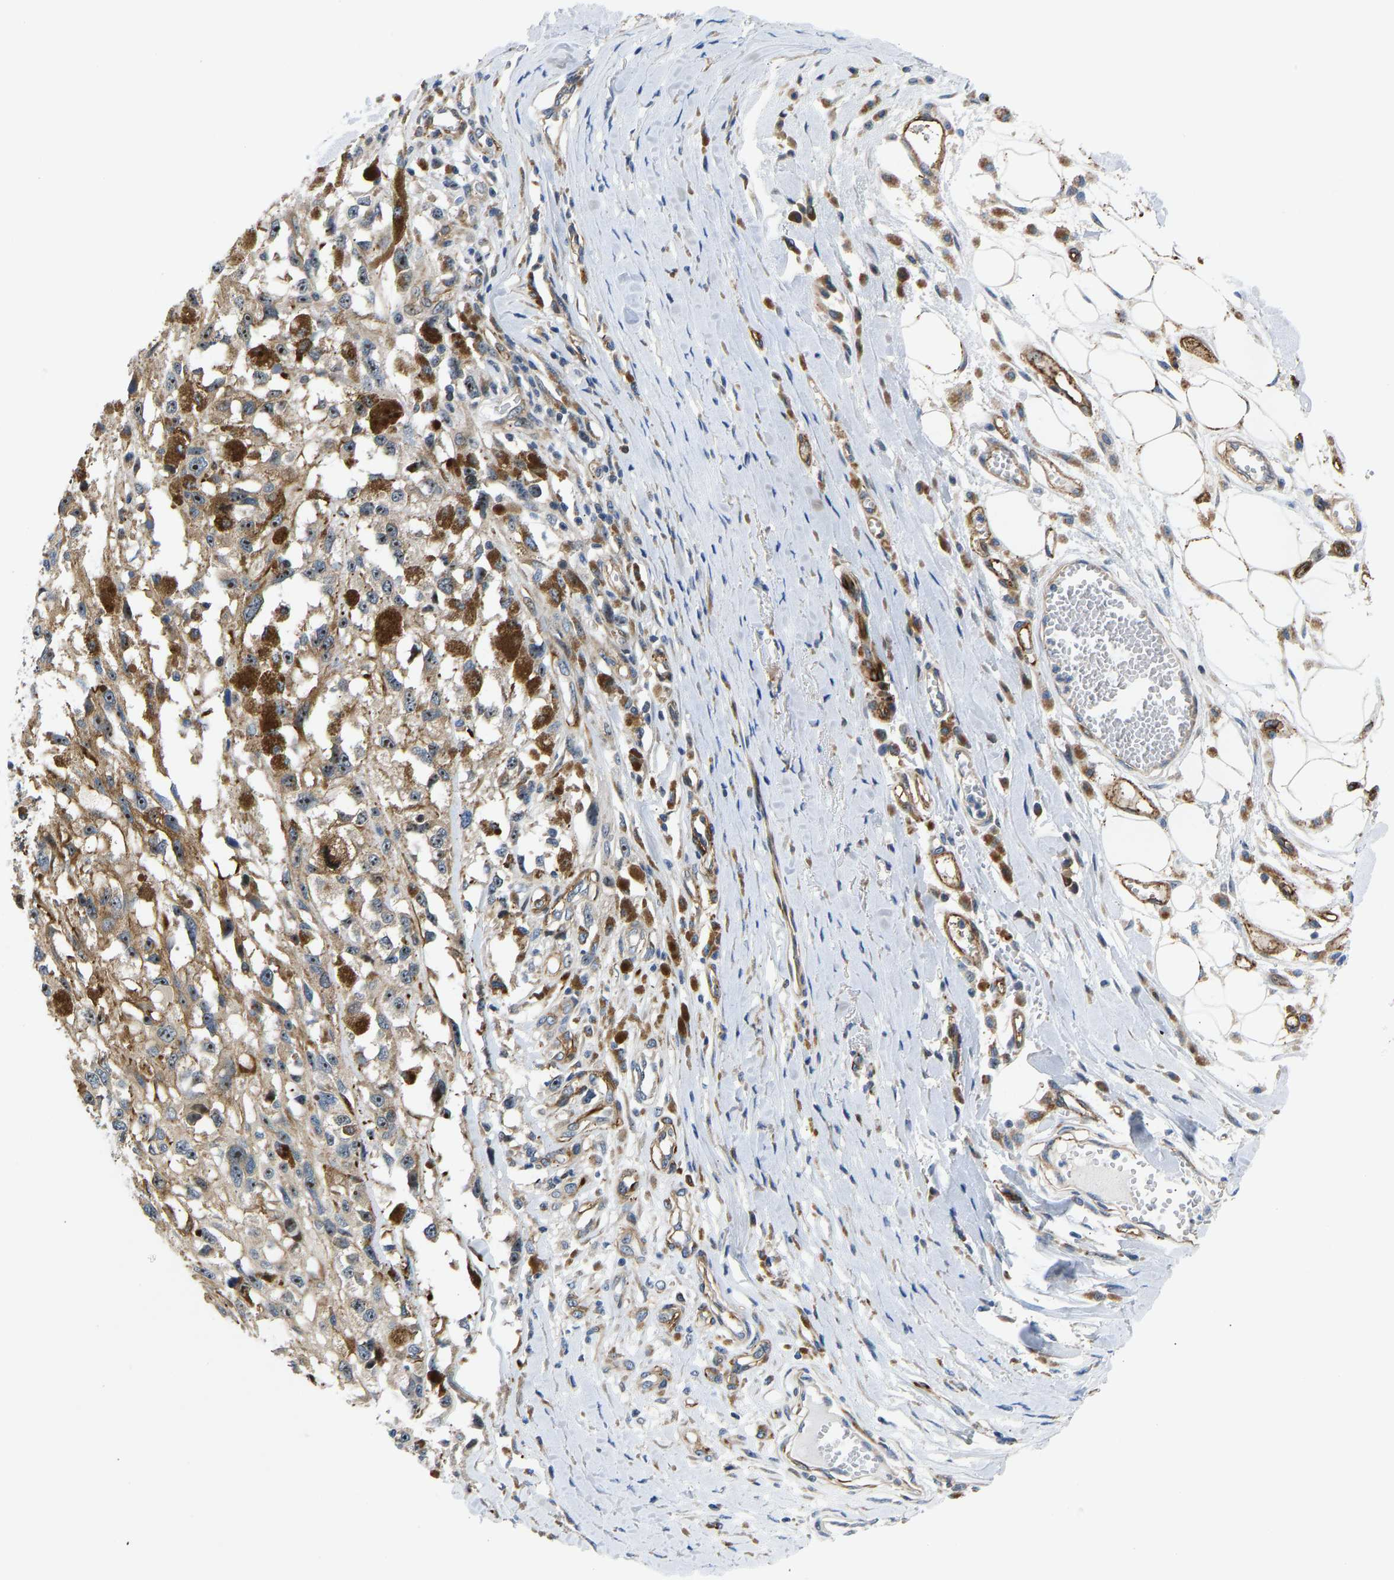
{"staining": {"intensity": "moderate", "quantity": "25%-75%", "location": "cytoplasmic/membranous,nuclear"}, "tissue": "melanoma", "cell_type": "Tumor cells", "image_type": "cancer", "snomed": [{"axis": "morphology", "description": "Malignant melanoma, Metastatic site"}, {"axis": "topography", "description": "Lymph node"}], "caption": "A medium amount of moderate cytoplasmic/membranous and nuclear expression is present in about 25%-75% of tumor cells in melanoma tissue. (DAB IHC, brown staining for protein, blue staining for nuclei).", "gene": "RESF1", "patient": {"sex": "male", "age": 59}}